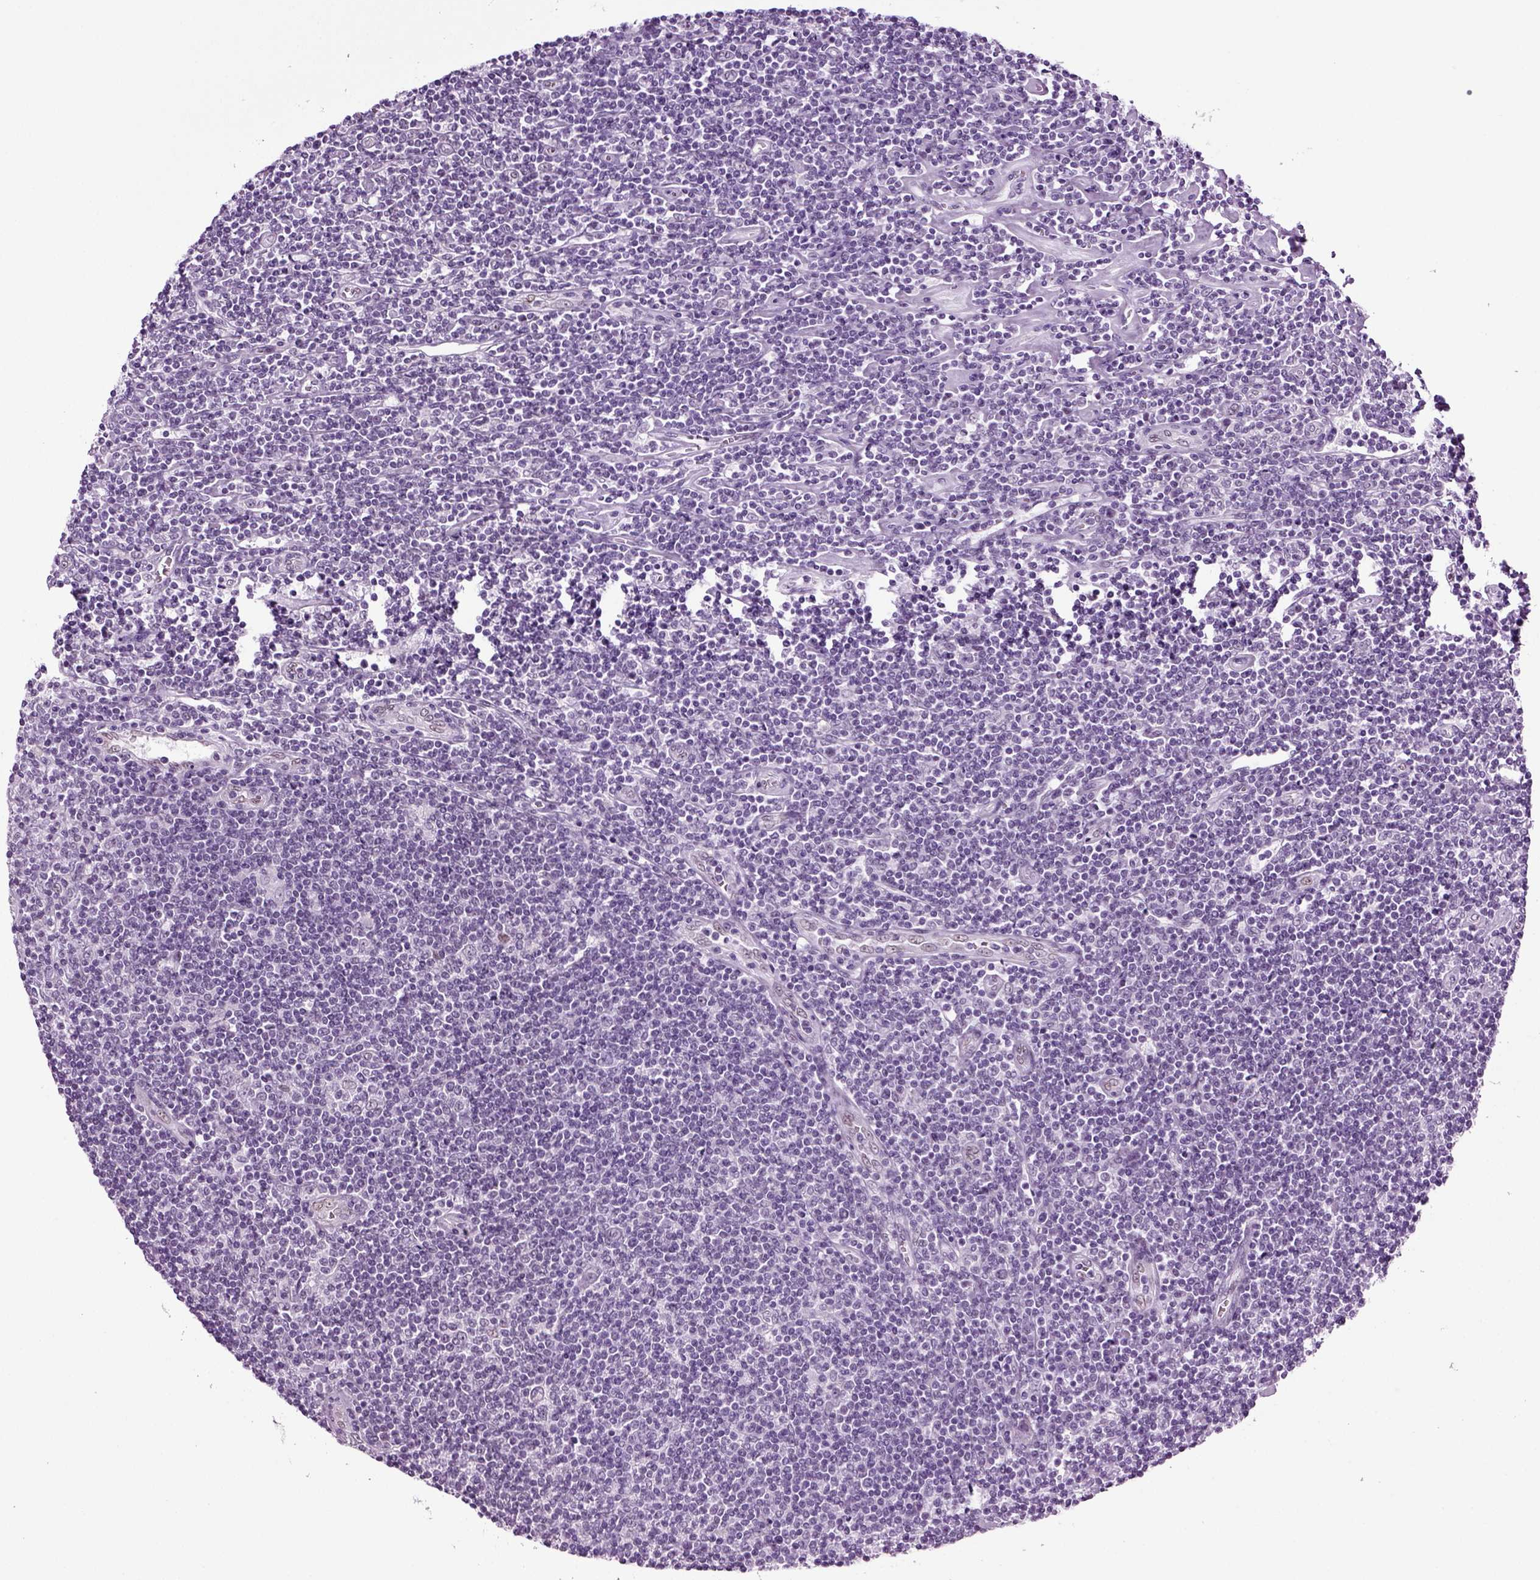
{"staining": {"intensity": "weak", "quantity": ">75%", "location": "nuclear"}, "tissue": "lymphoma", "cell_type": "Tumor cells", "image_type": "cancer", "snomed": [{"axis": "morphology", "description": "Hodgkin's disease, NOS"}, {"axis": "topography", "description": "Lymph node"}], "caption": "IHC photomicrograph of neoplastic tissue: human Hodgkin's disease stained using IHC exhibits low levels of weak protein expression localized specifically in the nuclear of tumor cells, appearing as a nuclear brown color.", "gene": "RFX3", "patient": {"sex": "male", "age": 40}}